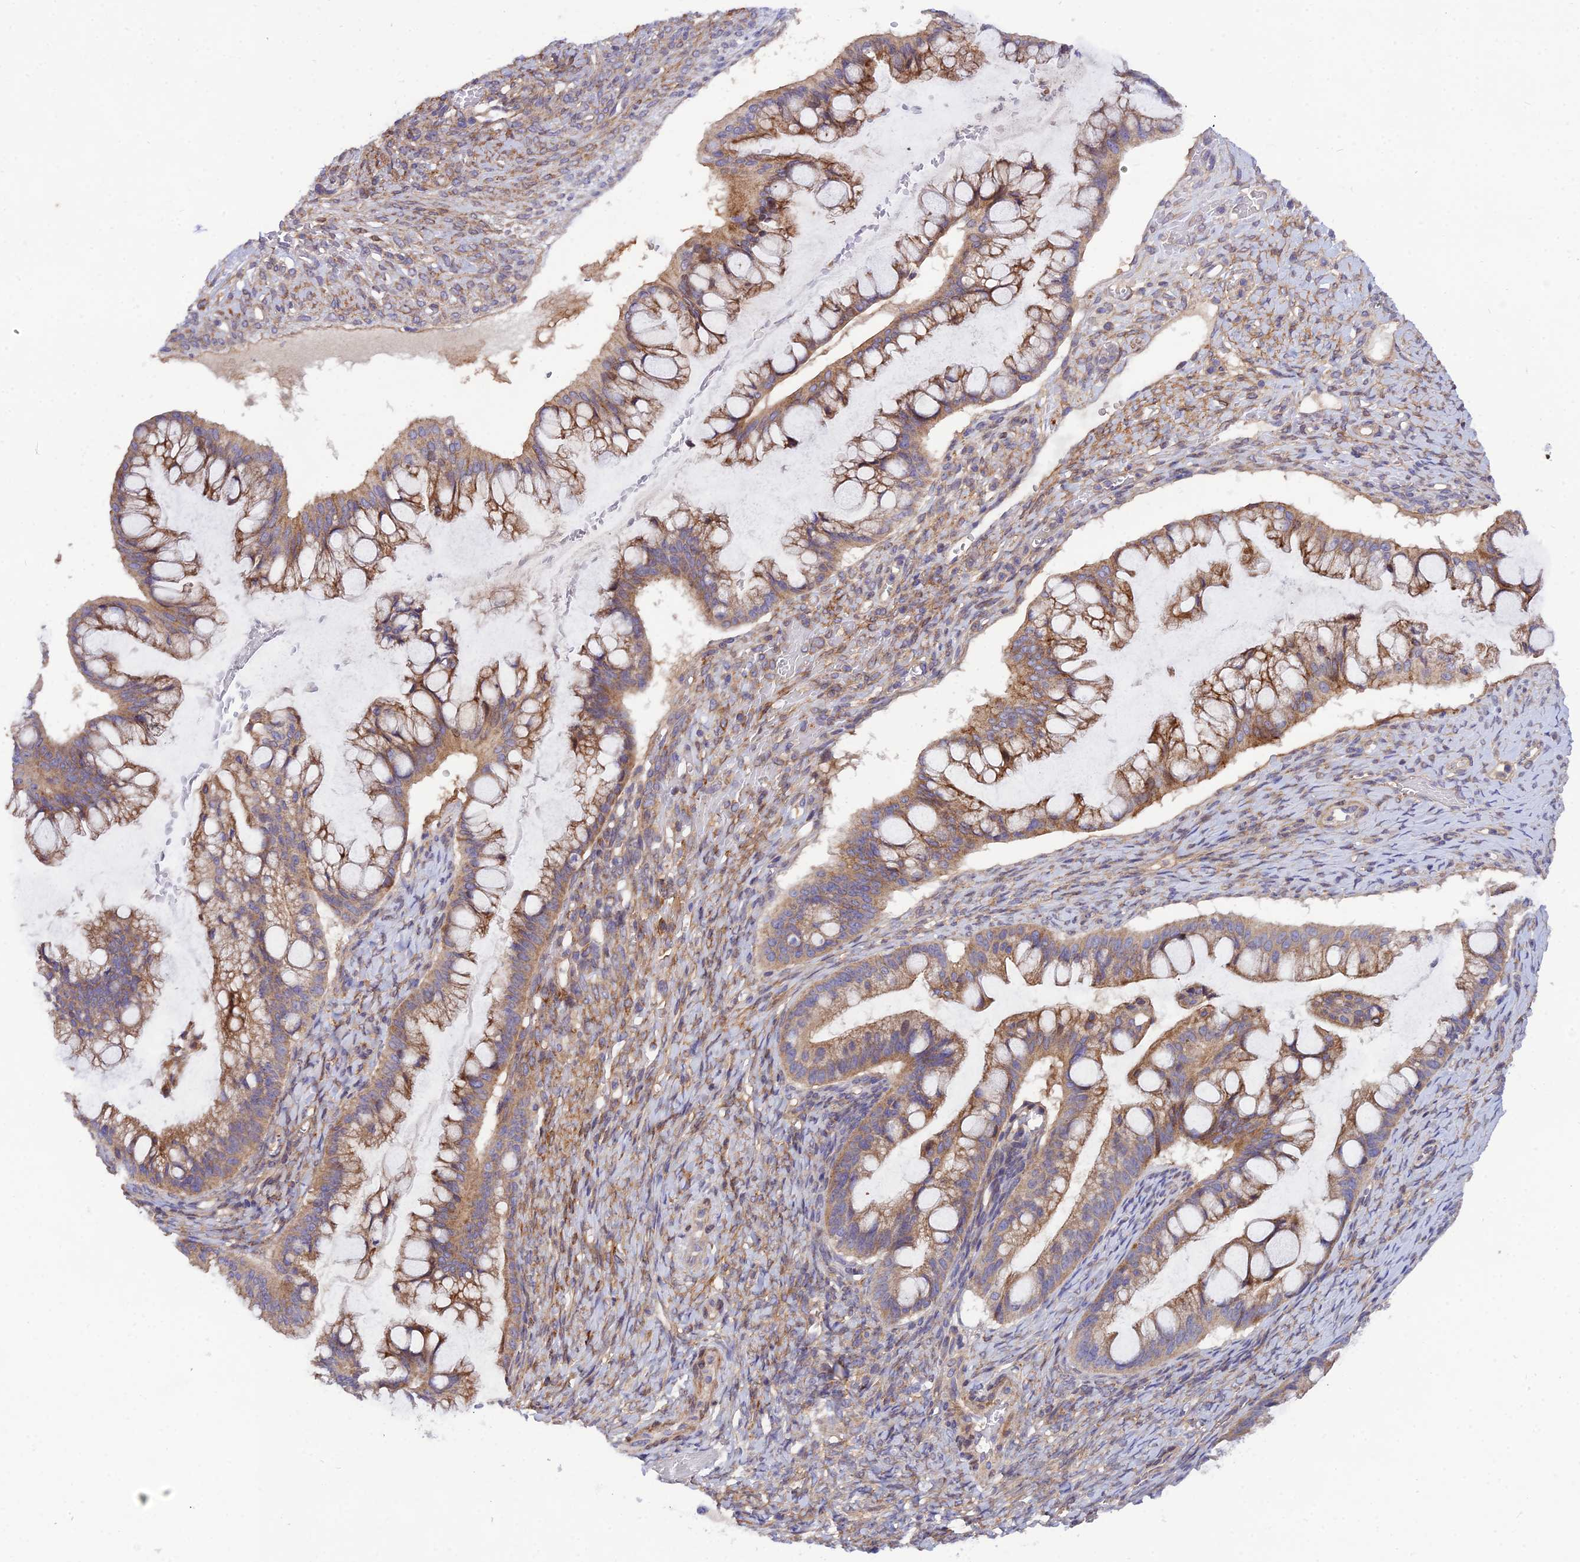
{"staining": {"intensity": "moderate", "quantity": ">75%", "location": "cytoplasmic/membranous"}, "tissue": "ovarian cancer", "cell_type": "Tumor cells", "image_type": "cancer", "snomed": [{"axis": "morphology", "description": "Cystadenocarcinoma, mucinous, NOS"}, {"axis": "topography", "description": "Ovary"}], "caption": "Moderate cytoplasmic/membranous positivity for a protein is seen in approximately >75% of tumor cells of mucinous cystadenocarcinoma (ovarian) using IHC.", "gene": "TRIM43B", "patient": {"sex": "female", "age": 73}}